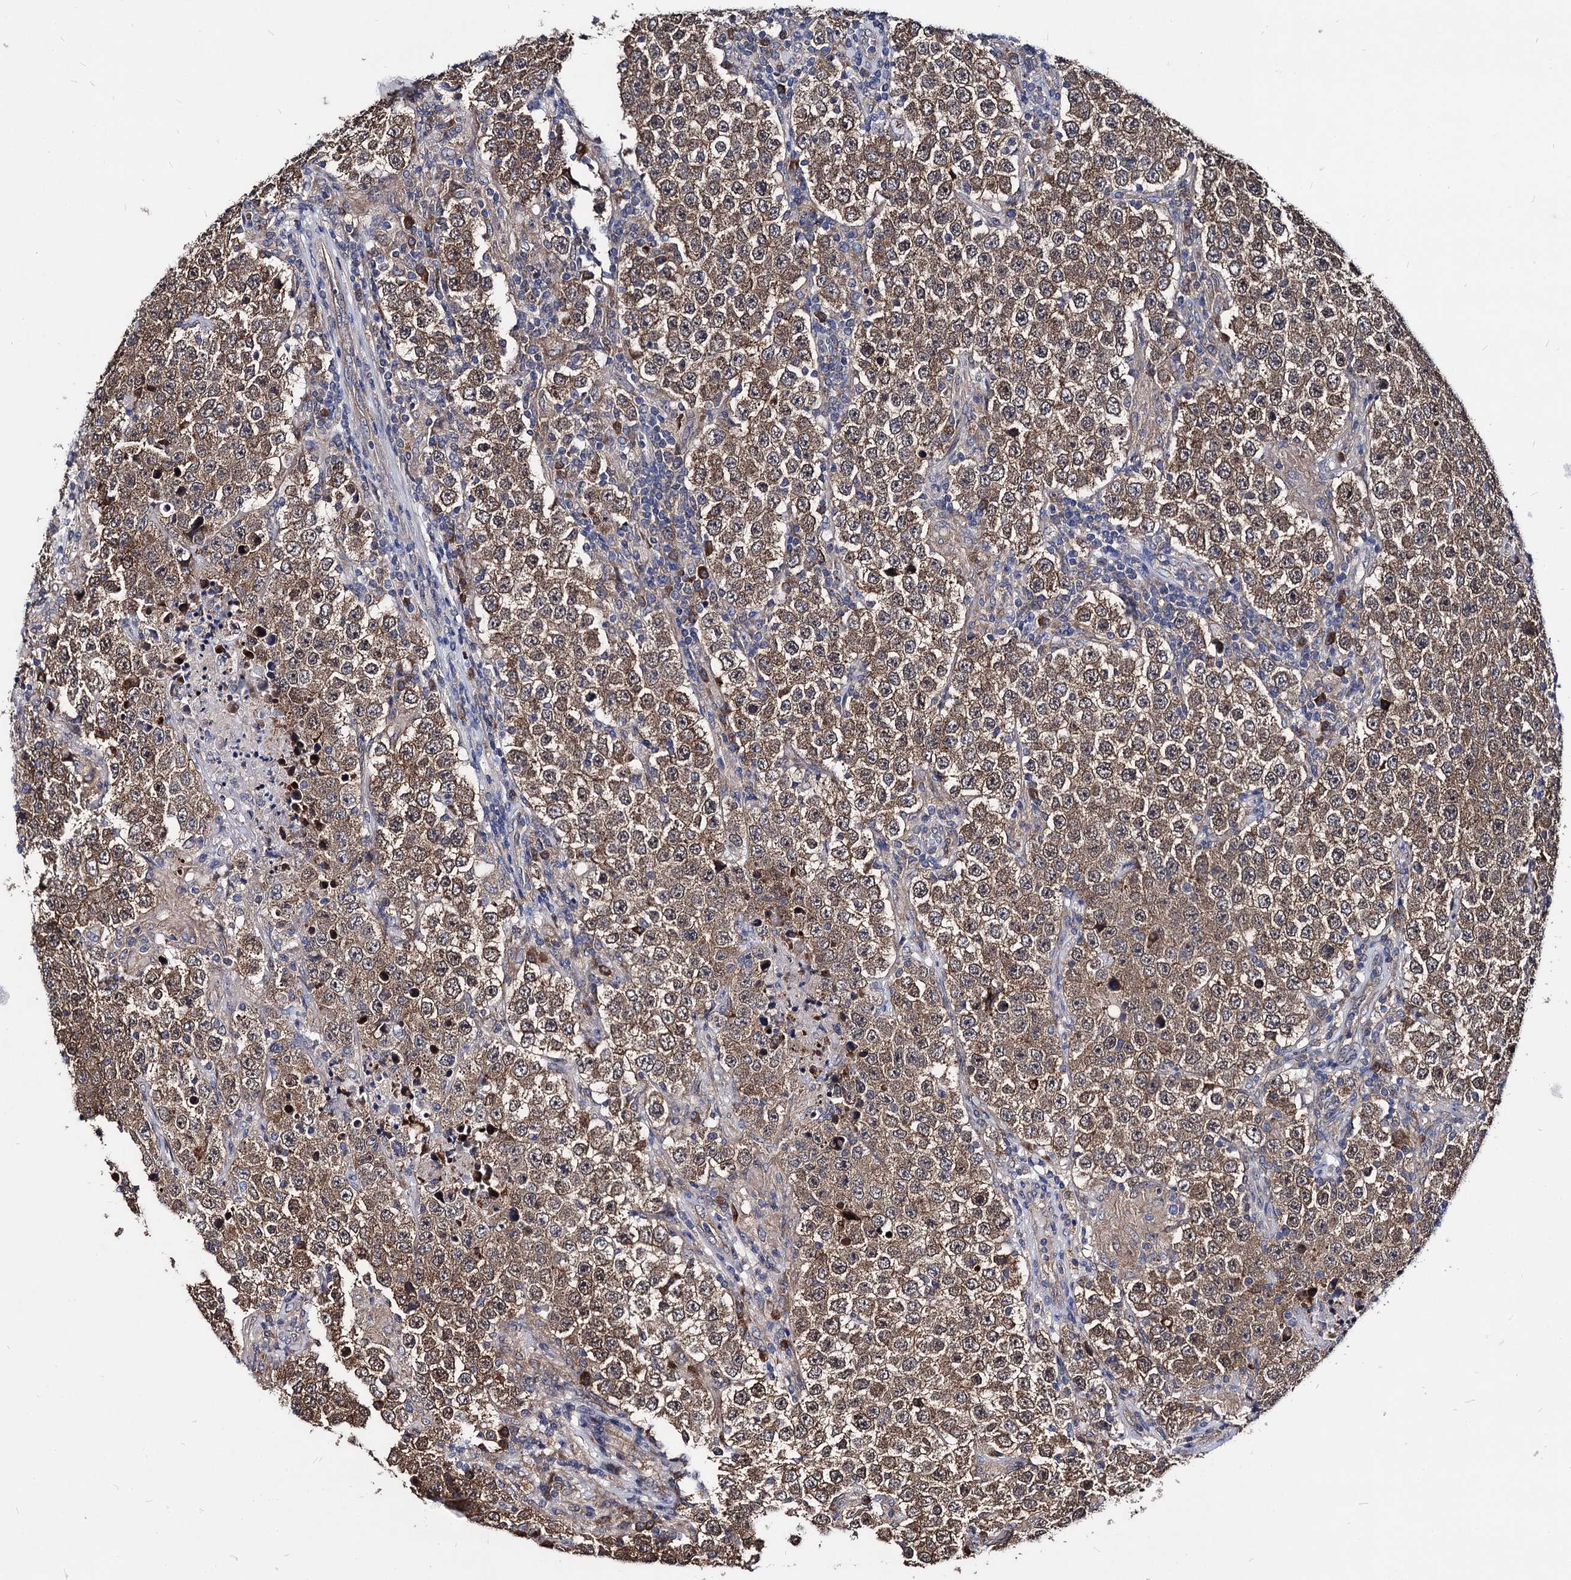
{"staining": {"intensity": "moderate", "quantity": ">75%", "location": "cytoplasmic/membranous"}, "tissue": "testis cancer", "cell_type": "Tumor cells", "image_type": "cancer", "snomed": [{"axis": "morphology", "description": "Normal tissue, NOS"}, {"axis": "morphology", "description": "Urothelial carcinoma, High grade"}, {"axis": "morphology", "description": "Seminoma, NOS"}, {"axis": "morphology", "description": "Carcinoma, Embryonal, NOS"}, {"axis": "topography", "description": "Urinary bladder"}, {"axis": "topography", "description": "Testis"}], "caption": "Immunohistochemistry photomicrograph of testis cancer stained for a protein (brown), which shows medium levels of moderate cytoplasmic/membranous staining in about >75% of tumor cells.", "gene": "NME1", "patient": {"sex": "male", "age": 41}}